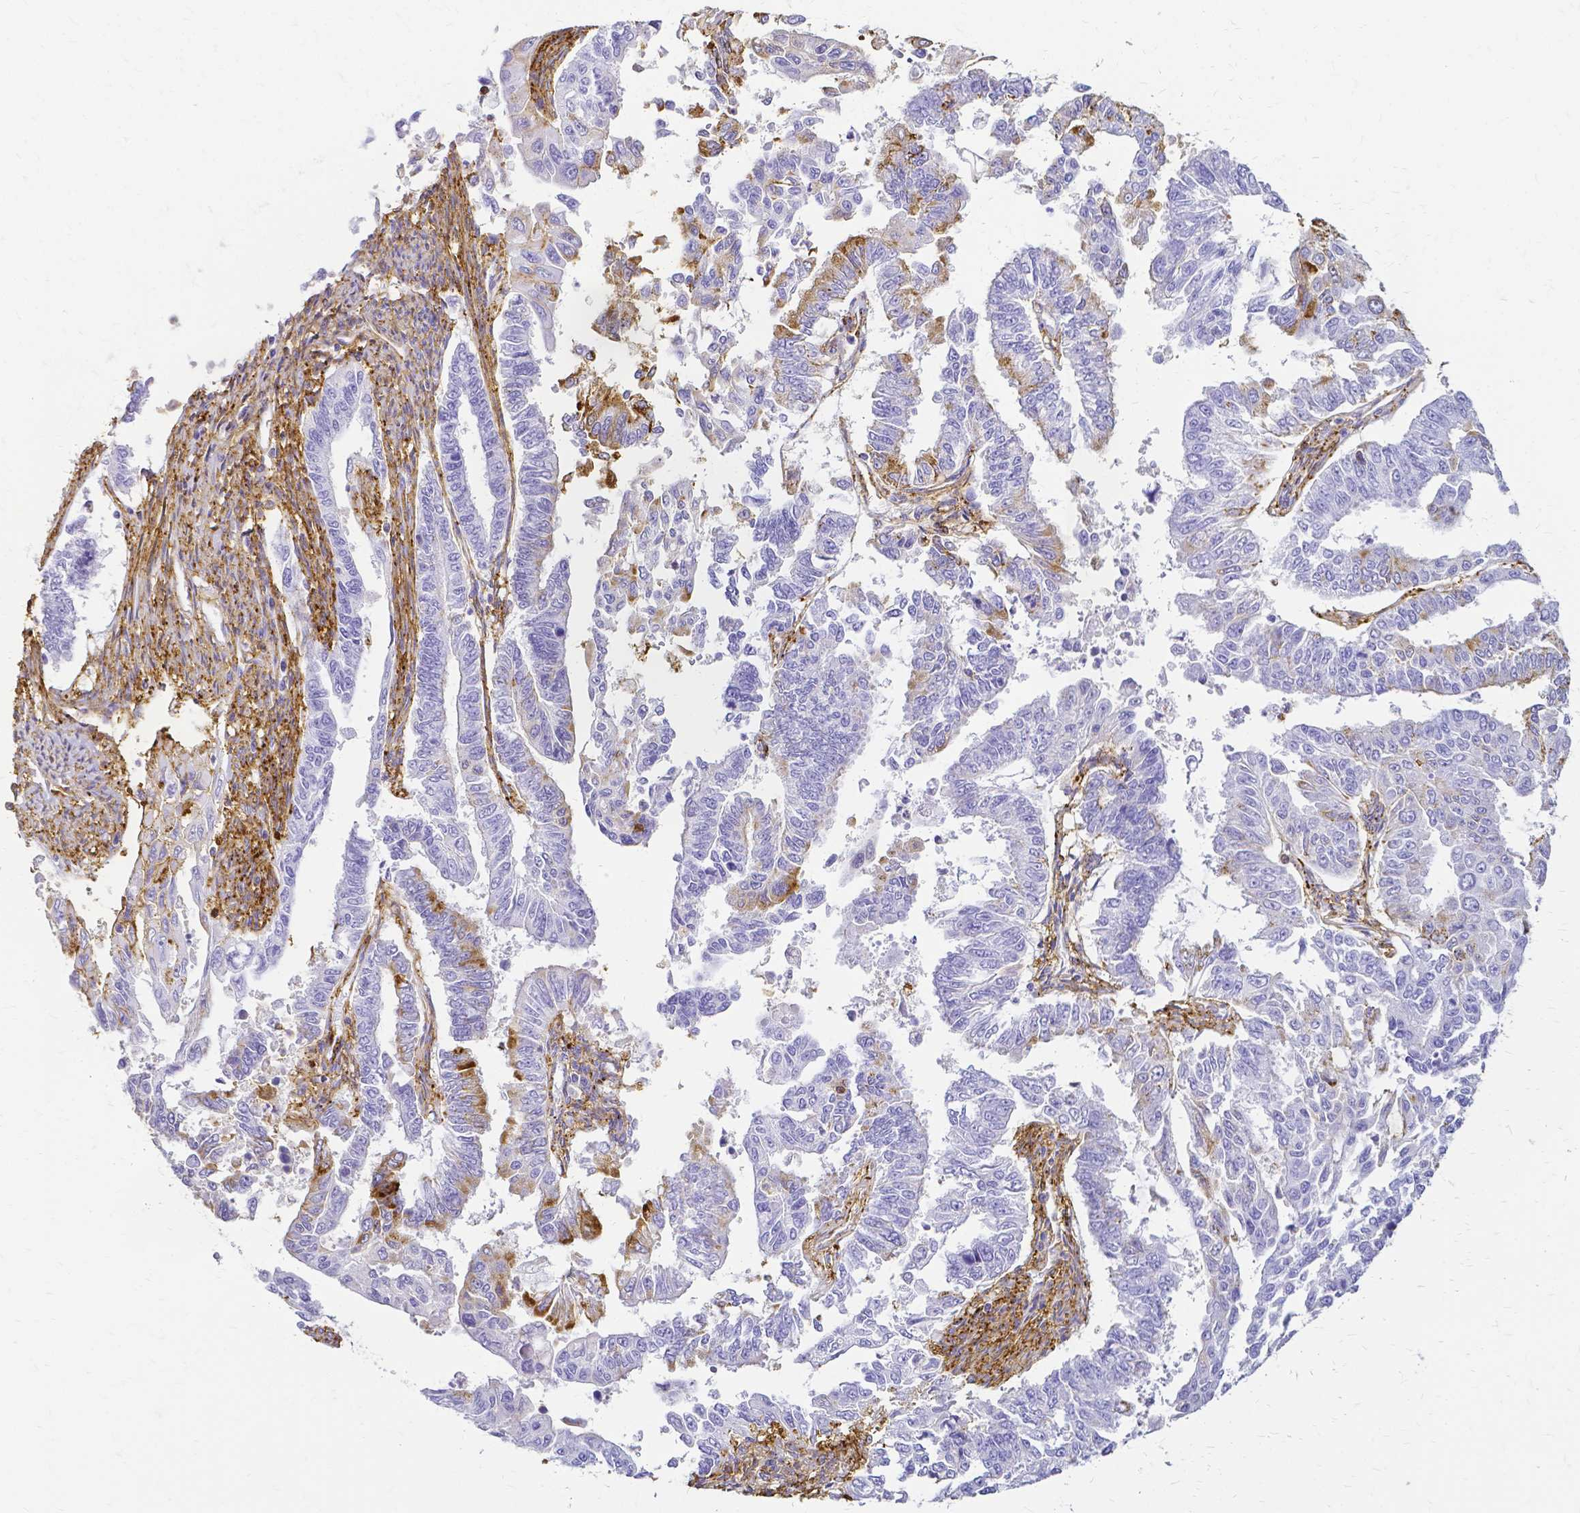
{"staining": {"intensity": "negative", "quantity": "none", "location": "none"}, "tissue": "endometrial cancer", "cell_type": "Tumor cells", "image_type": "cancer", "snomed": [{"axis": "morphology", "description": "Adenocarcinoma, NOS"}, {"axis": "topography", "description": "Uterus"}], "caption": "Tumor cells show no significant expression in endometrial cancer.", "gene": "HSPA12A", "patient": {"sex": "female", "age": 59}}